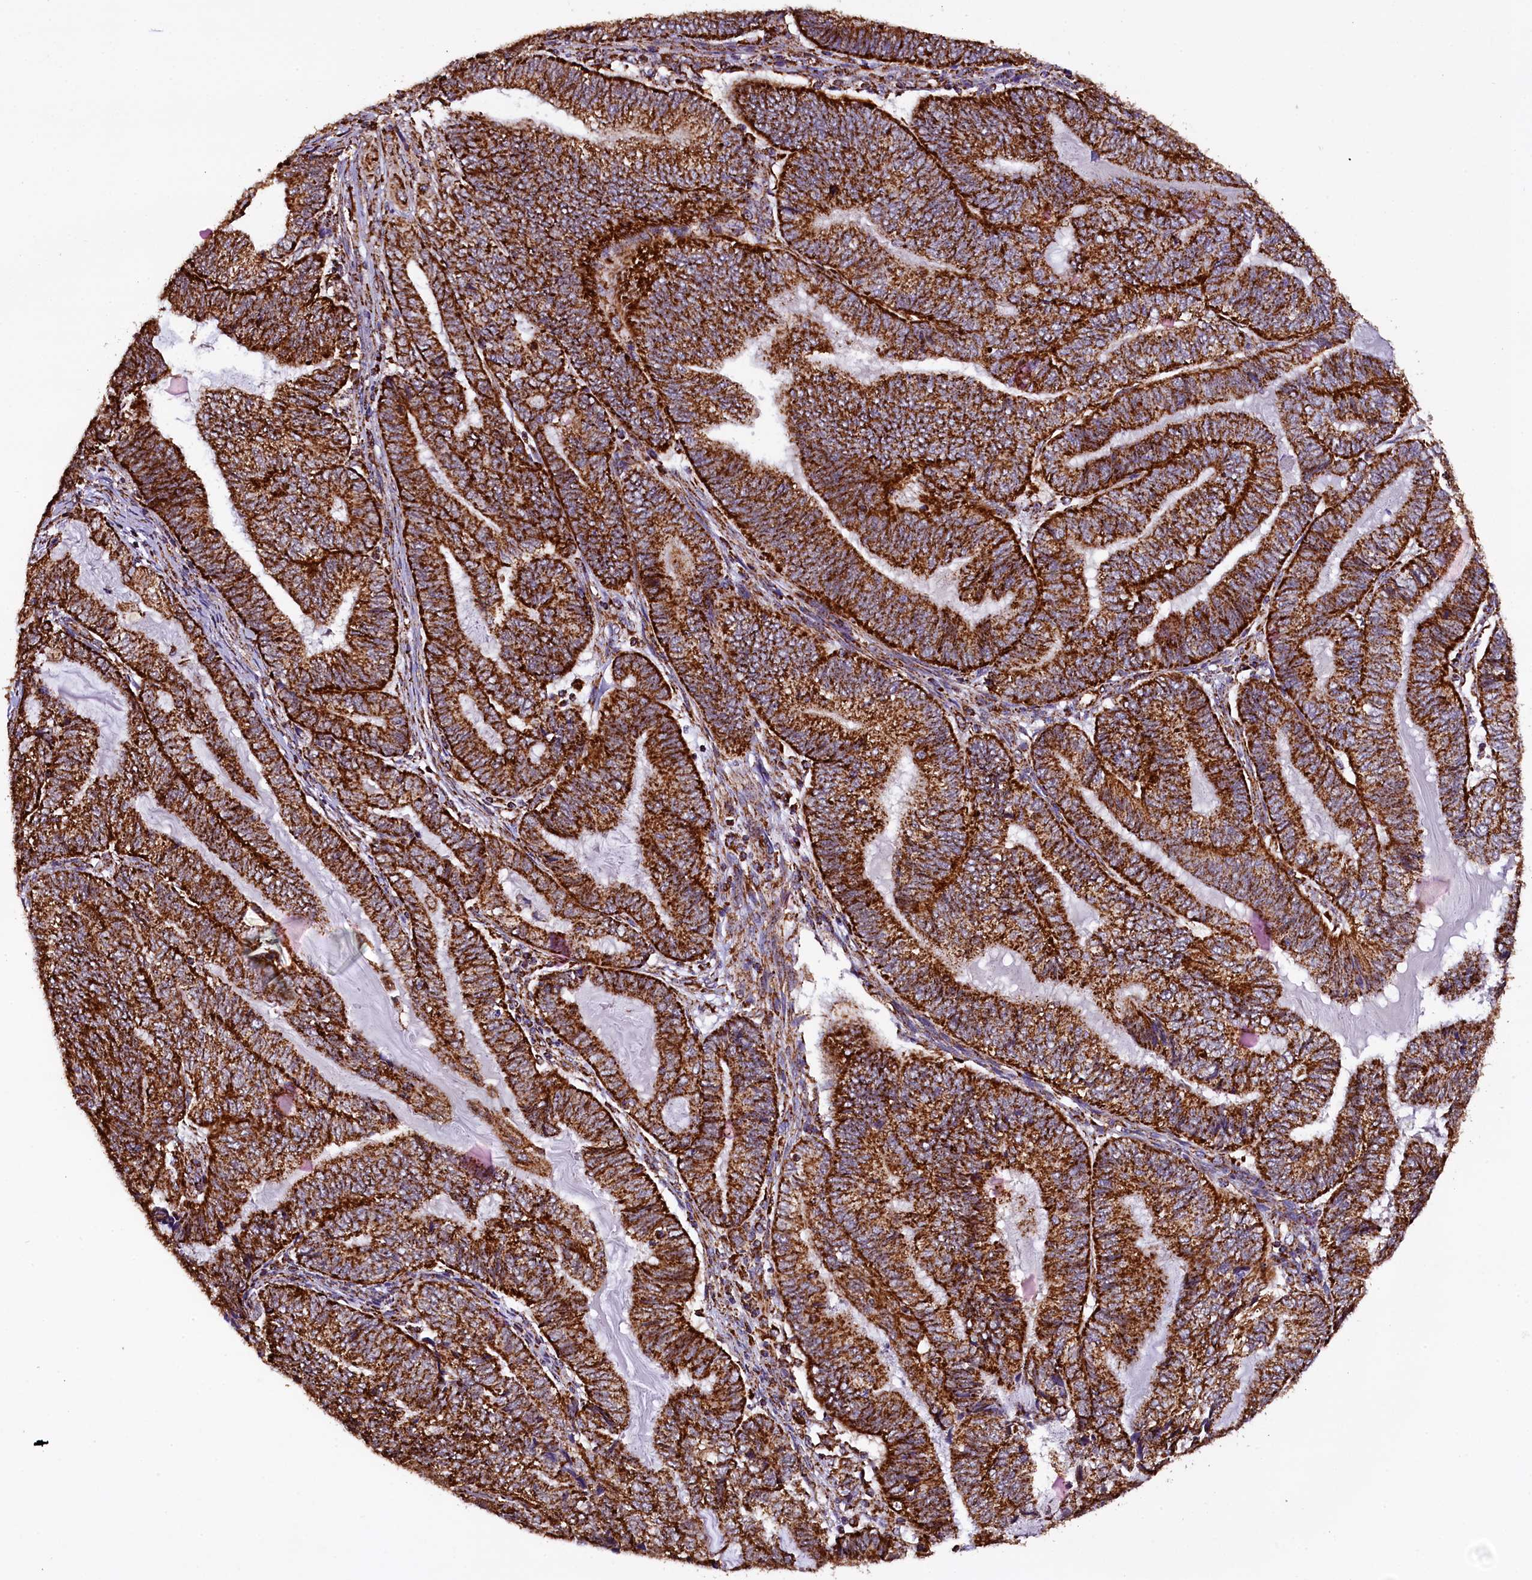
{"staining": {"intensity": "strong", "quantity": ">75%", "location": "cytoplasmic/membranous"}, "tissue": "endometrial cancer", "cell_type": "Tumor cells", "image_type": "cancer", "snomed": [{"axis": "morphology", "description": "Adenocarcinoma, NOS"}, {"axis": "topography", "description": "Uterus"}, {"axis": "topography", "description": "Endometrium"}], "caption": "Strong cytoplasmic/membranous positivity for a protein is present in about >75% of tumor cells of endometrial adenocarcinoma using immunohistochemistry (IHC).", "gene": "KLC2", "patient": {"sex": "female", "age": 70}}